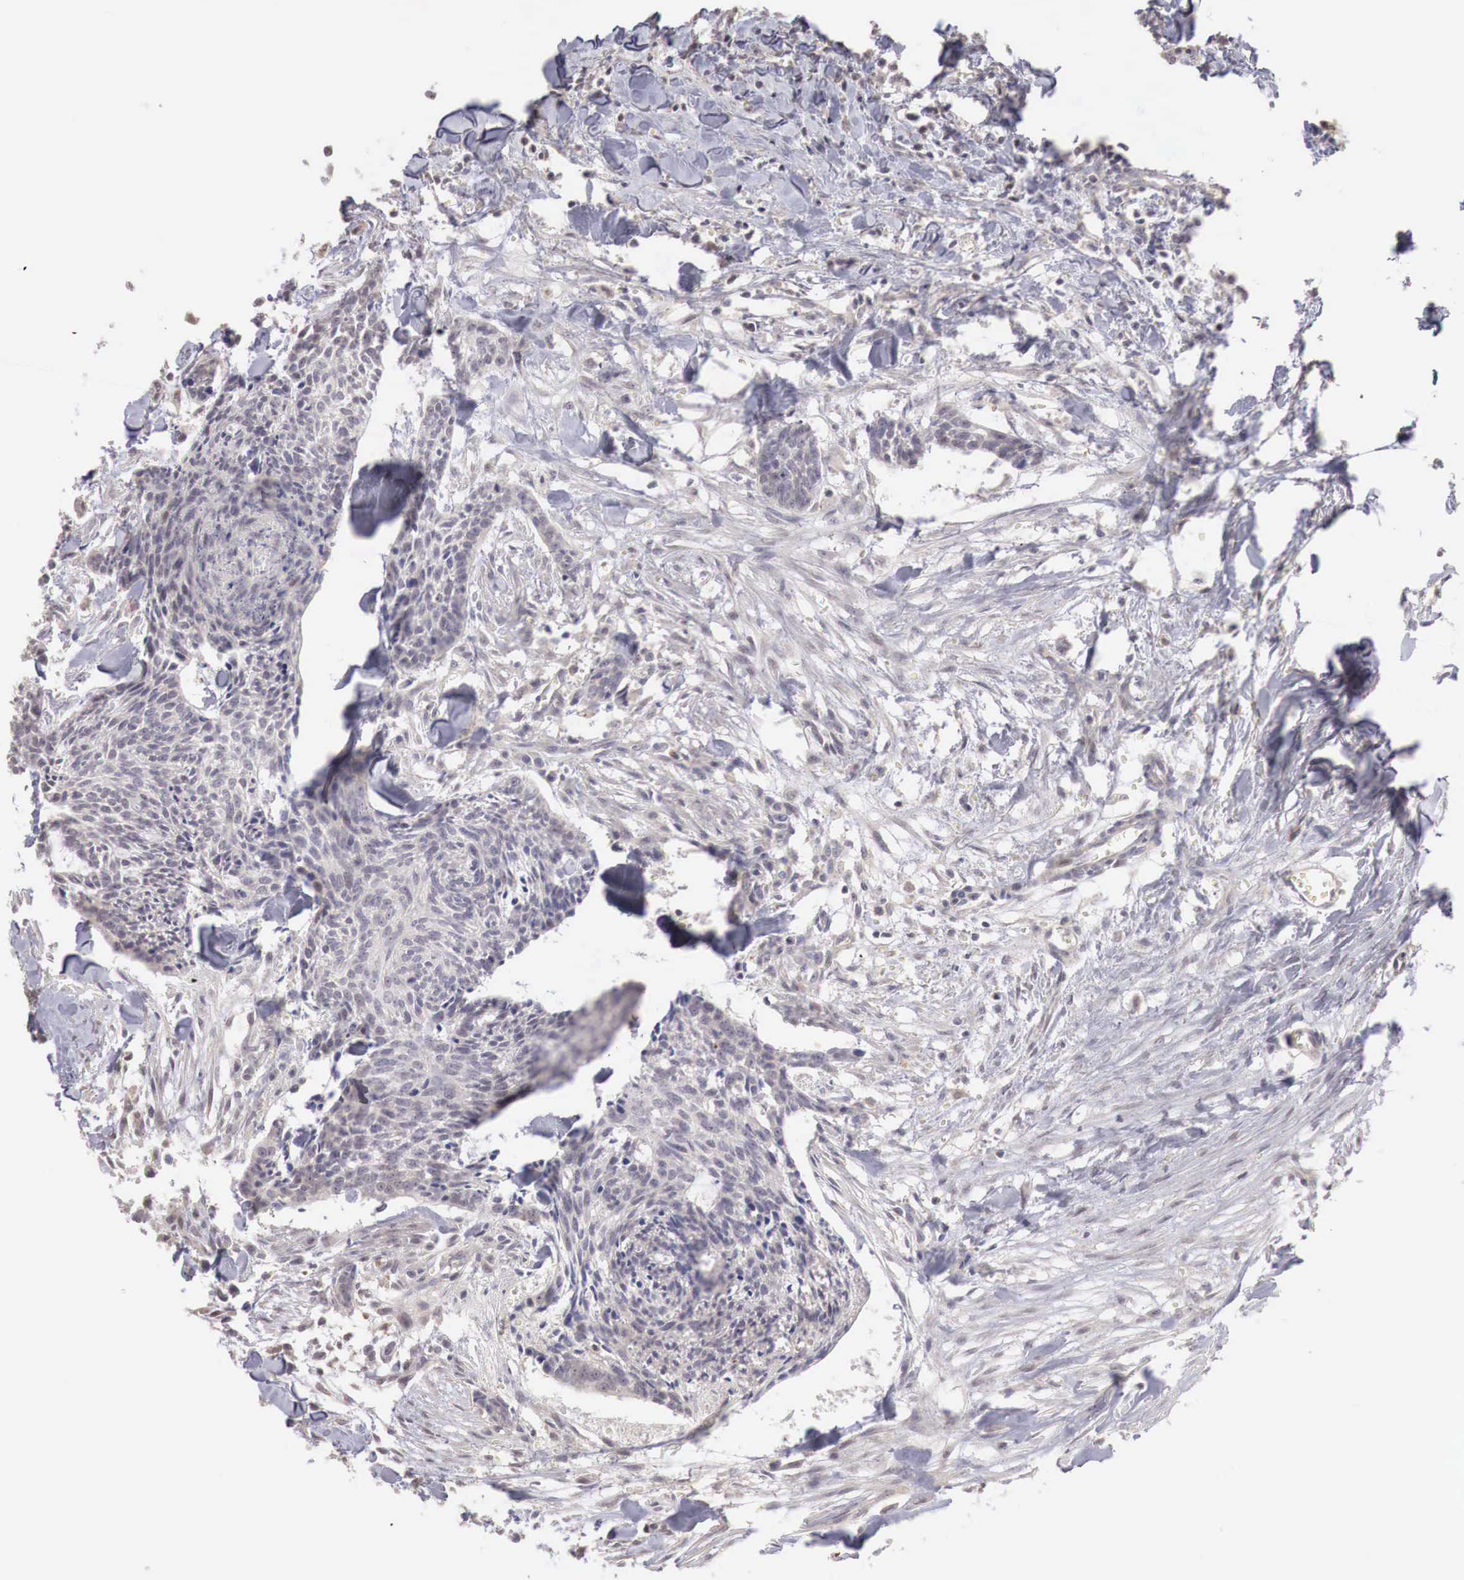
{"staining": {"intensity": "negative", "quantity": "none", "location": "none"}, "tissue": "head and neck cancer", "cell_type": "Tumor cells", "image_type": "cancer", "snomed": [{"axis": "morphology", "description": "Squamous cell carcinoma, NOS"}, {"axis": "topography", "description": "Salivary gland"}, {"axis": "topography", "description": "Head-Neck"}], "caption": "IHC of human head and neck squamous cell carcinoma demonstrates no staining in tumor cells. (DAB (3,3'-diaminobenzidine) IHC visualized using brightfield microscopy, high magnification).", "gene": "TBC1D9", "patient": {"sex": "male", "age": 70}}